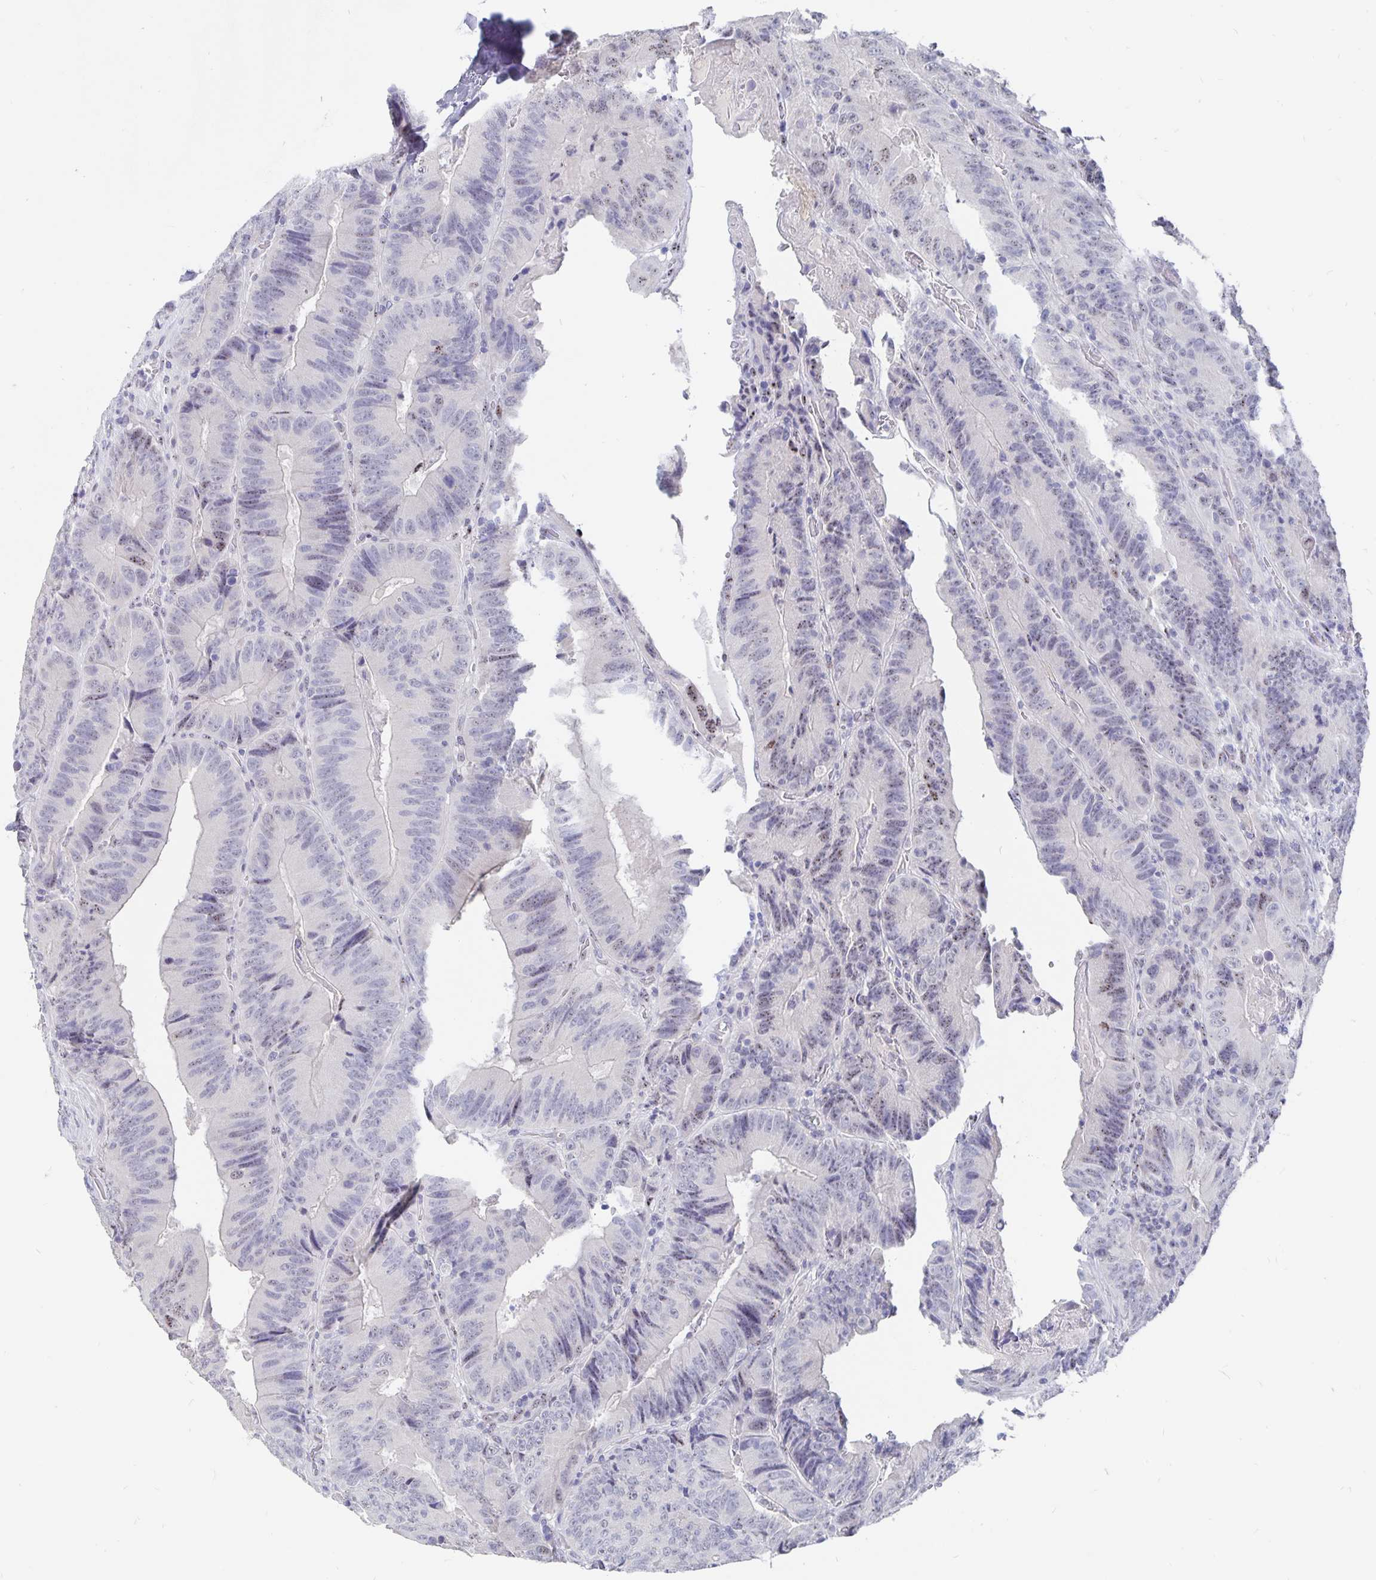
{"staining": {"intensity": "weak", "quantity": "<25%", "location": "nuclear"}, "tissue": "colorectal cancer", "cell_type": "Tumor cells", "image_type": "cancer", "snomed": [{"axis": "morphology", "description": "Adenocarcinoma, NOS"}, {"axis": "topography", "description": "Colon"}], "caption": "This is an immunohistochemistry (IHC) photomicrograph of human adenocarcinoma (colorectal). There is no staining in tumor cells.", "gene": "SMOC1", "patient": {"sex": "female", "age": 86}}